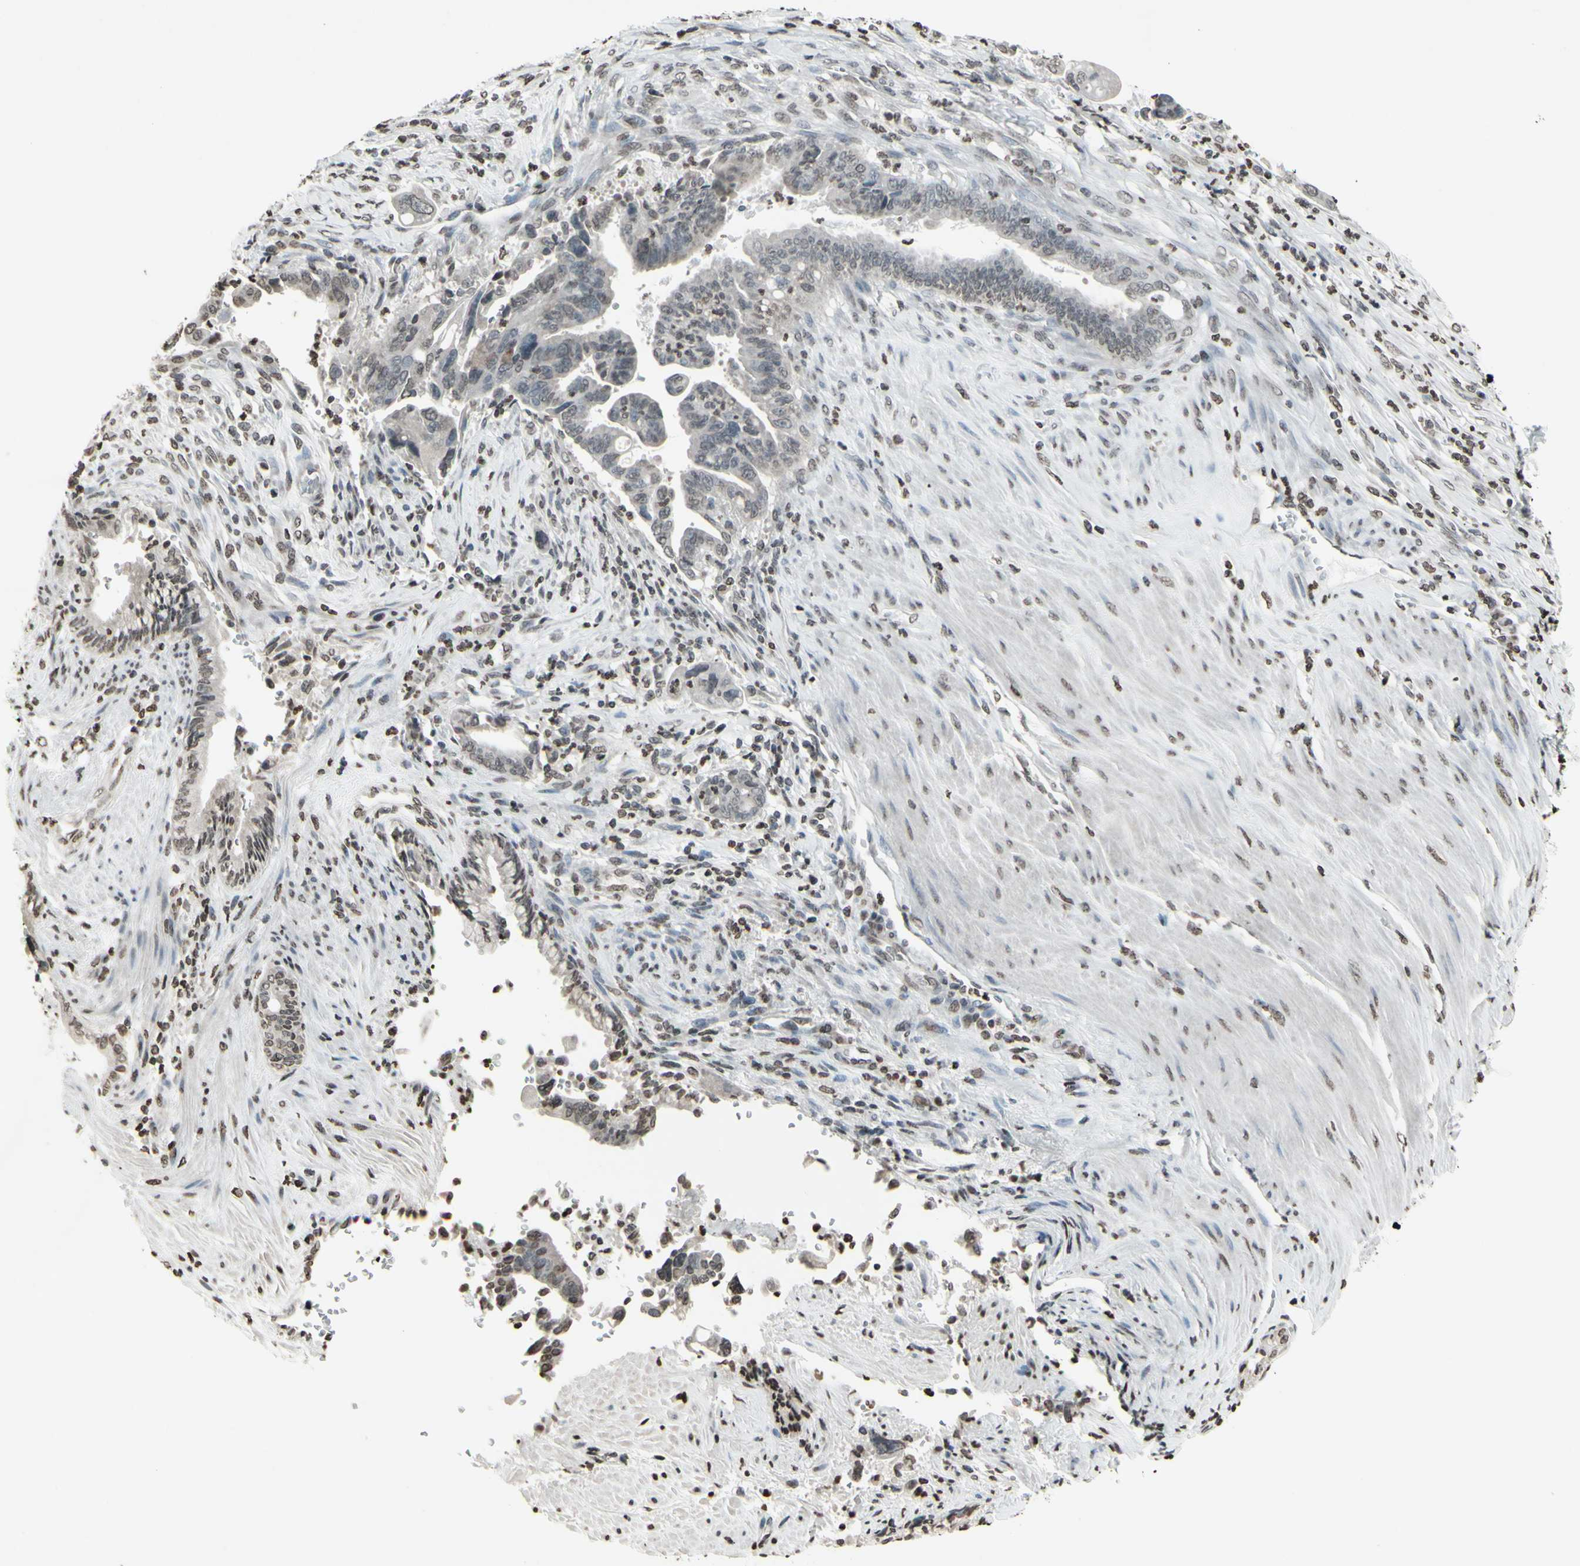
{"staining": {"intensity": "weak", "quantity": ">75%", "location": "cytoplasmic/membranous"}, "tissue": "pancreatic cancer", "cell_type": "Tumor cells", "image_type": "cancer", "snomed": [{"axis": "morphology", "description": "Adenocarcinoma, NOS"}, {"axis": "topography", "description": "Pancreas"}], "caption": "Immunohistochemical staining of human pancreatic adenocarcinoma demonstrates weak cytoplasmic/membranous protein expression in about >75% of tumor cells.", "gene": "CD79B", "patient": {"sex": "male", "age": 70}}